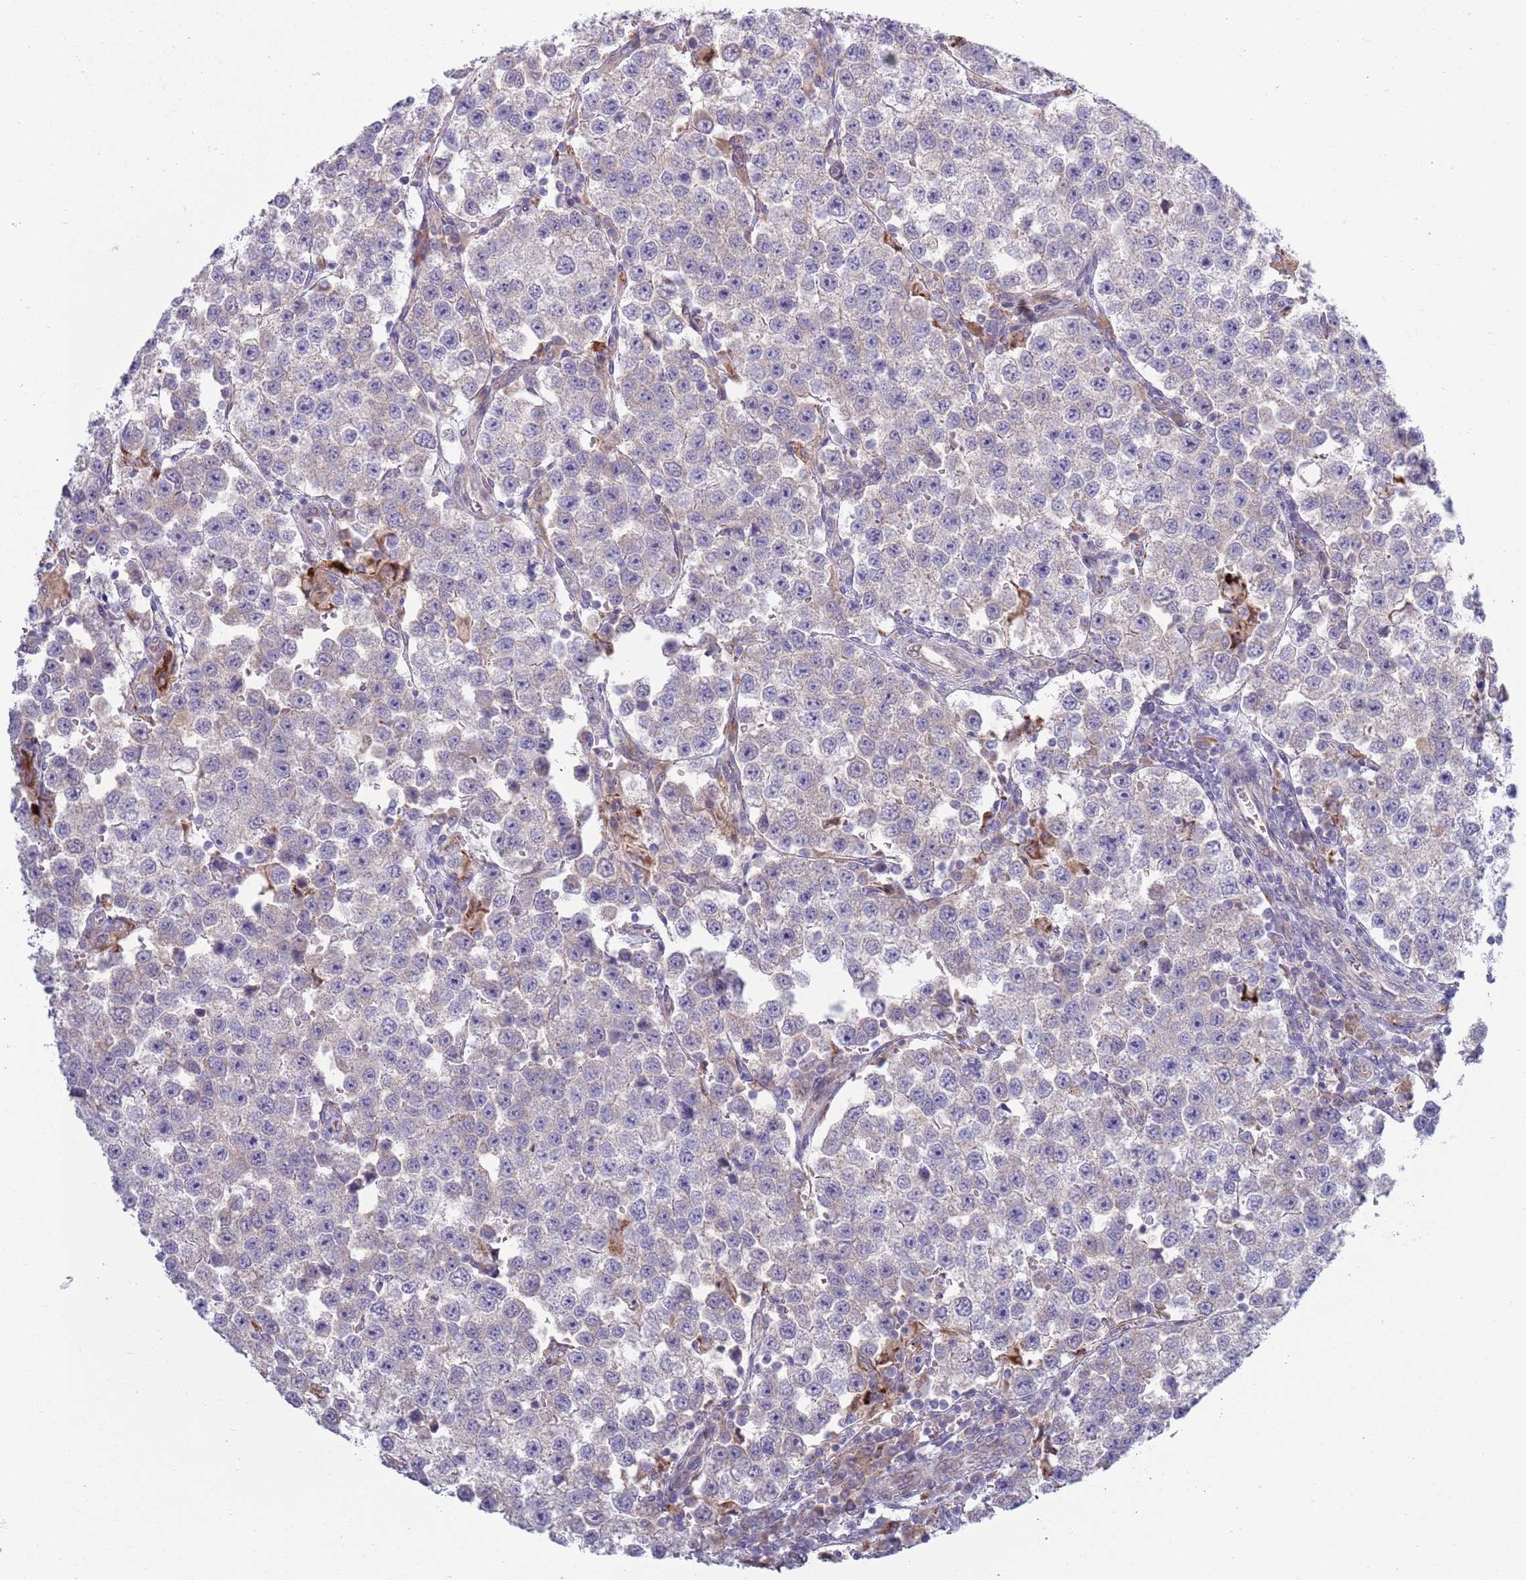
{"staining": {"intensity": "negative", "quantity": "none", "location": "none"}, "tissue": "testis cancer", "cell_type": "Tumor cells", "image_type": "cancer", "snomed": [{"axis": "morphology", "description": "Seminoma, NOS"}, {"axis": "topography", "description": "Testis"}], "caption": "This is an immunohistochemistry histopathology image of human testis cancer (seminoma). There is no expression in tumor cells.", "gene": "TYW1", "patient": {"sex": "male", "age": 37}}